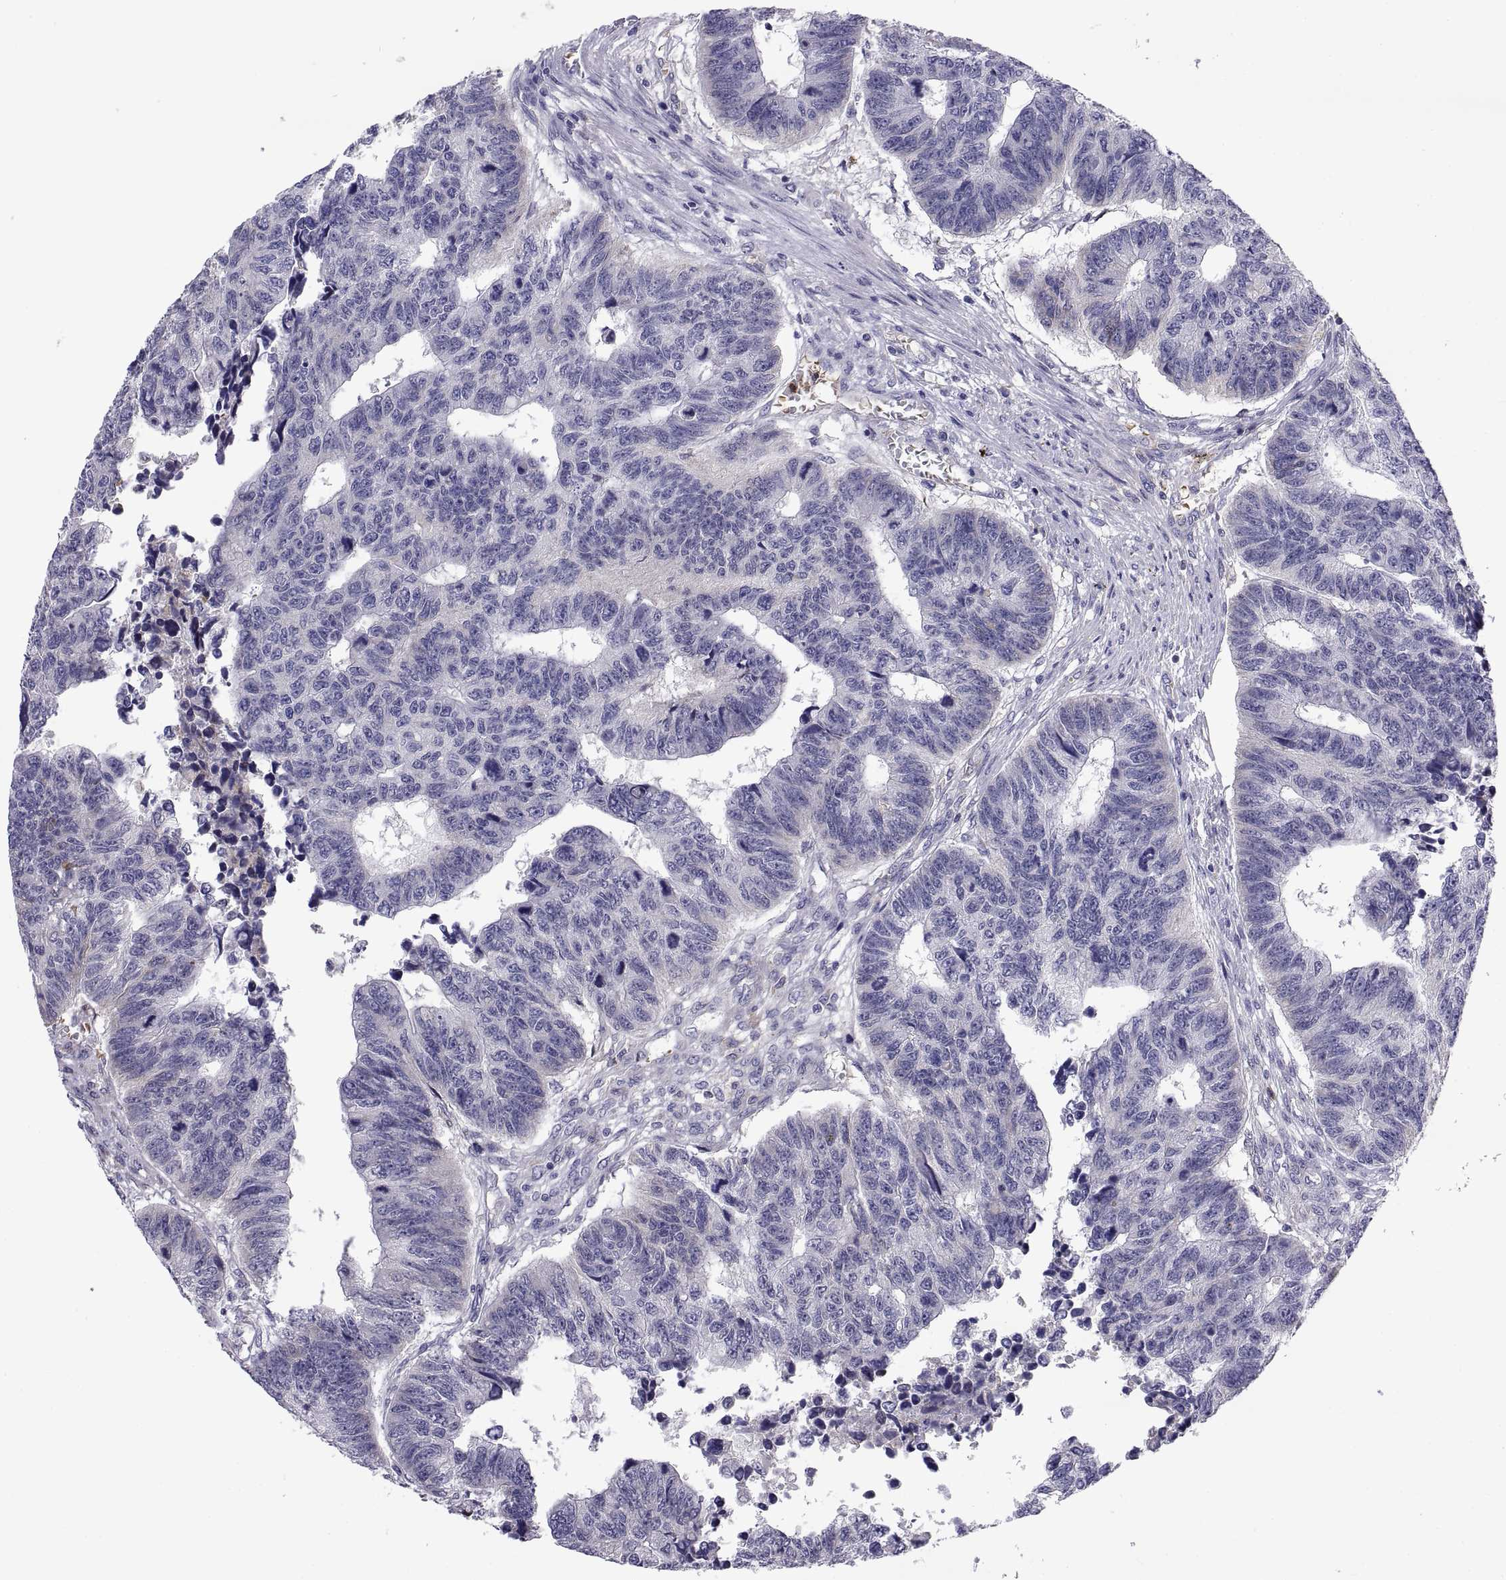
{"staining": {"intensity": "negative", "quantity": "none", "location": "none"}, "tissue": "colorectal cancer", "cell_type": "Tumor cells", "image_type": "cancer", "snomed": [{"axis": "morphology", "description": "Adenocarcinoma, NOS"}, {"axis": "topography", "description": "Rectum"}], "caption": "High magnification brightfield microscopy of adenocarcinoma (colorectal) stained with DAB (3,3'-diaminobenzidine) (brown) and counterstained with hematoxylin (blue): tumor cells show no significant positivity.", "gene": "PKP1", "patient": {"sex": "female", "age": 85}}